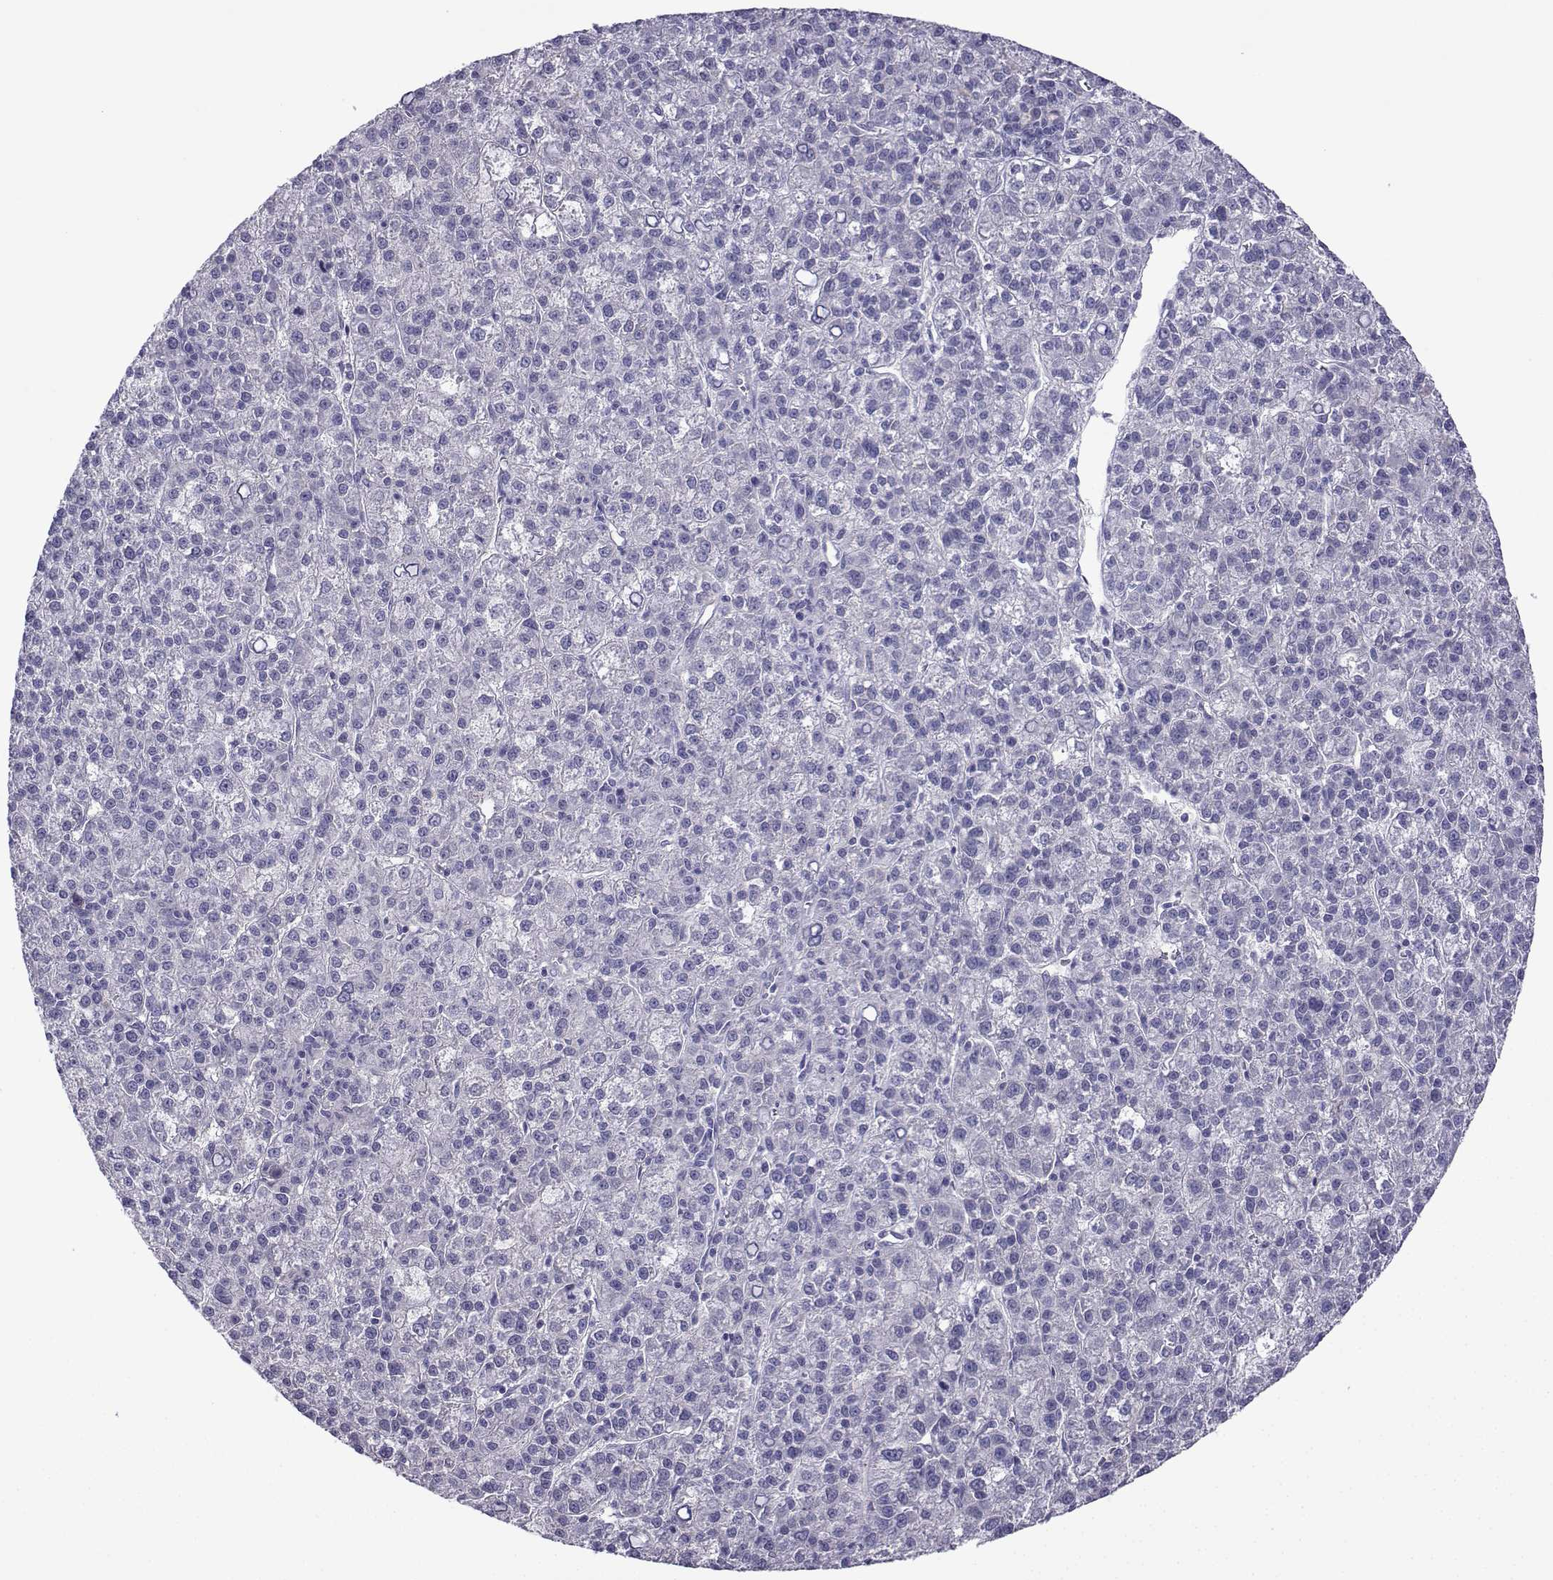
{"staining": {"intensity": "negative", "quantity": "none", "location": "none"}, "tissue": "liver cancer", "cell_type": "Tumor cells", "image_type": "cancer", "snomed": [{"axis": "morphology", "description": "Carcinoma, Hepatocellular, NOS"}, {"axis": "topography", "description": "Liver"}], "caption": "A histopathology image of liver cancer stained for a protein exhibits no brown staining in tumor cells.", "gene": "CFAP70", "patient": {"sex": "female", "age": 60}}